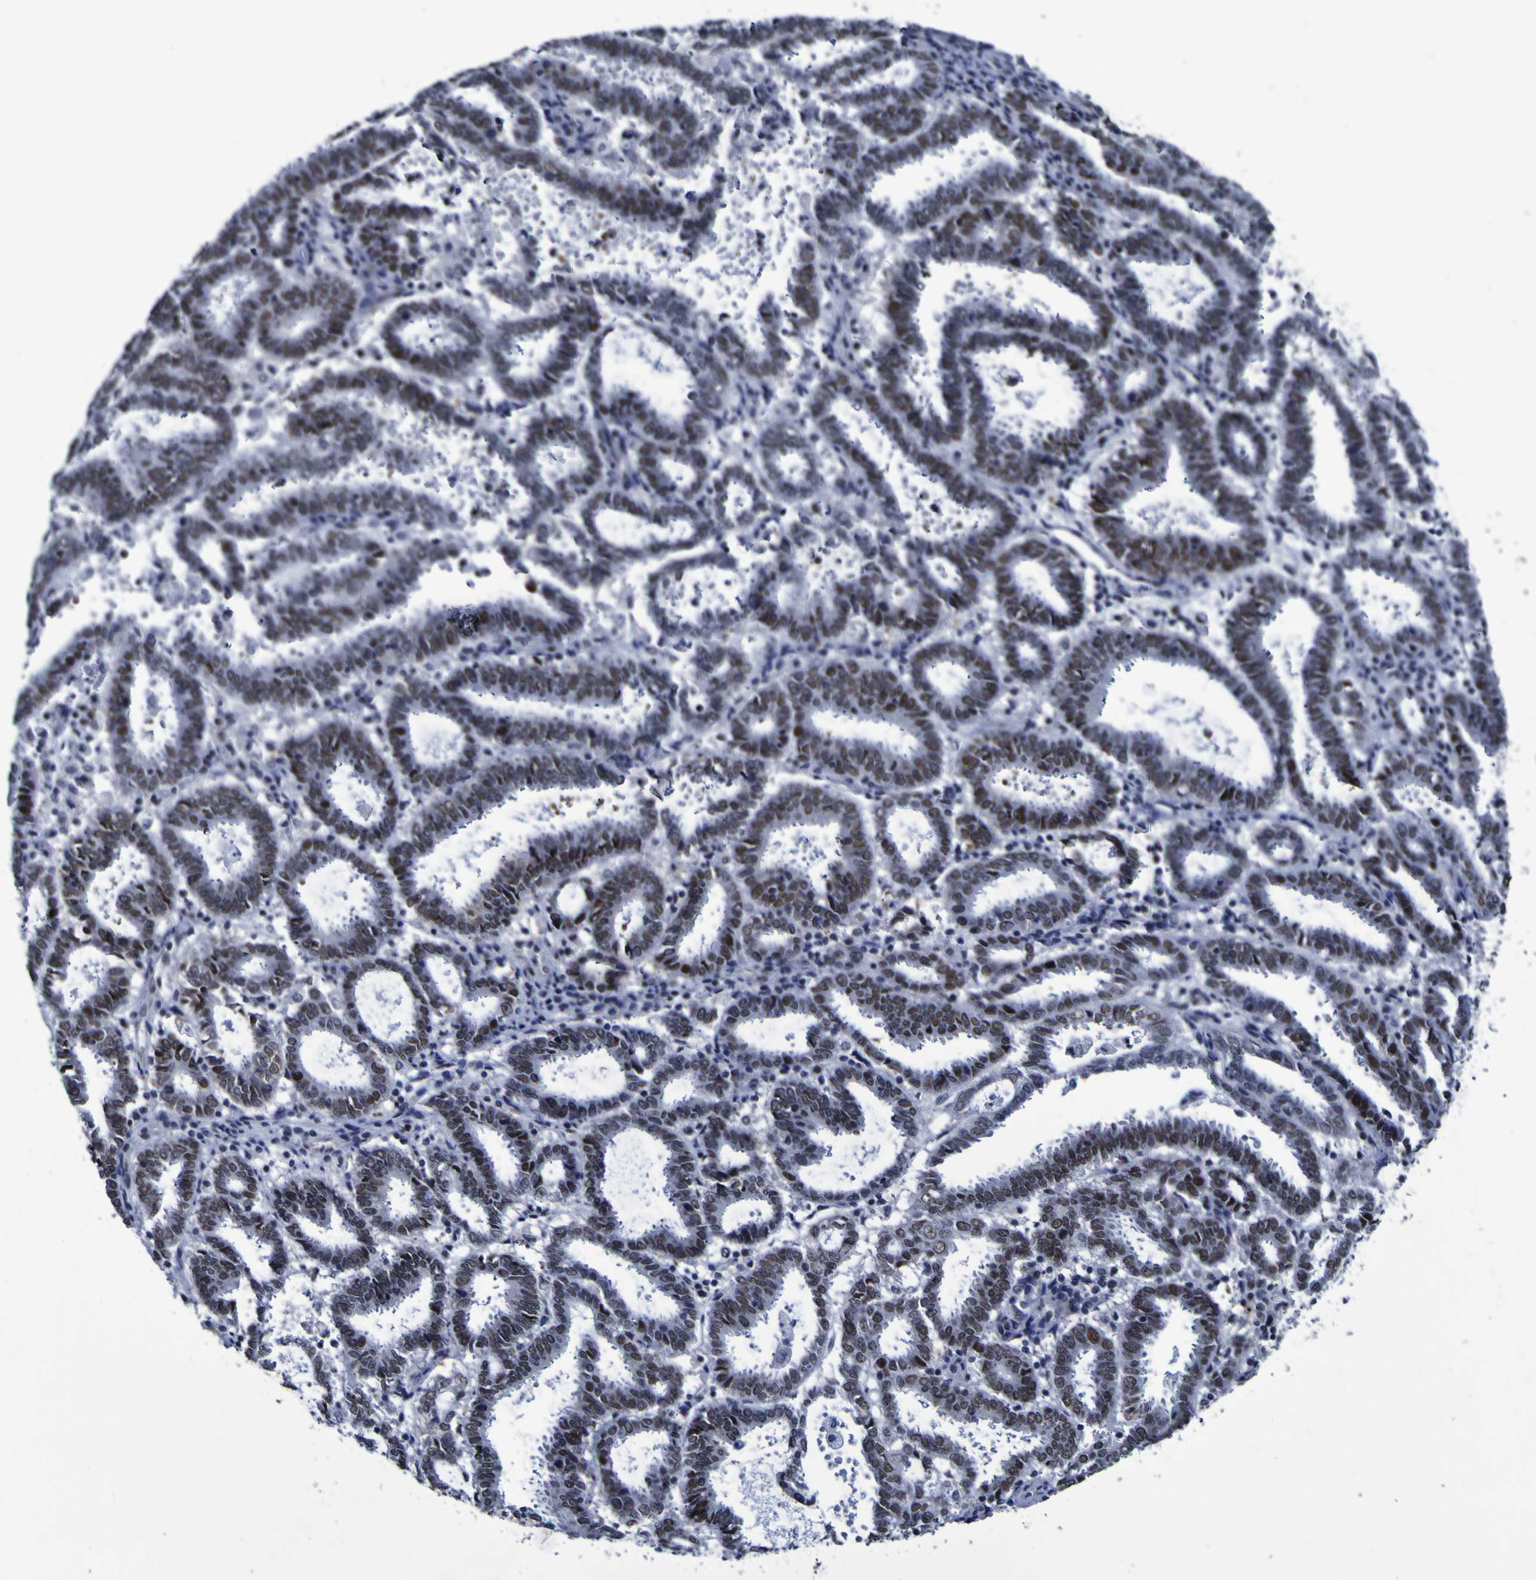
{"staining": {"intensity": "moderate", "quantity": ">75%", "location": "nuclear"}, "tissue": "endometrial cancer", "cell_type": "Tumor cells", "image_type": "cancer", "snomed": [{"axis": "morphology", "description": "Adenocarcinoma, NOS"}, {"axis": "topography", "description": "Uterus"}], "caption": "This is a micrograph of immunohistochemistry staining of endometrial adenocarcinoma, which shows moderate expression in the nuclear of tumor cells.", "gene": "MBD3", "patient": {"sex": "female", "age": 83}}